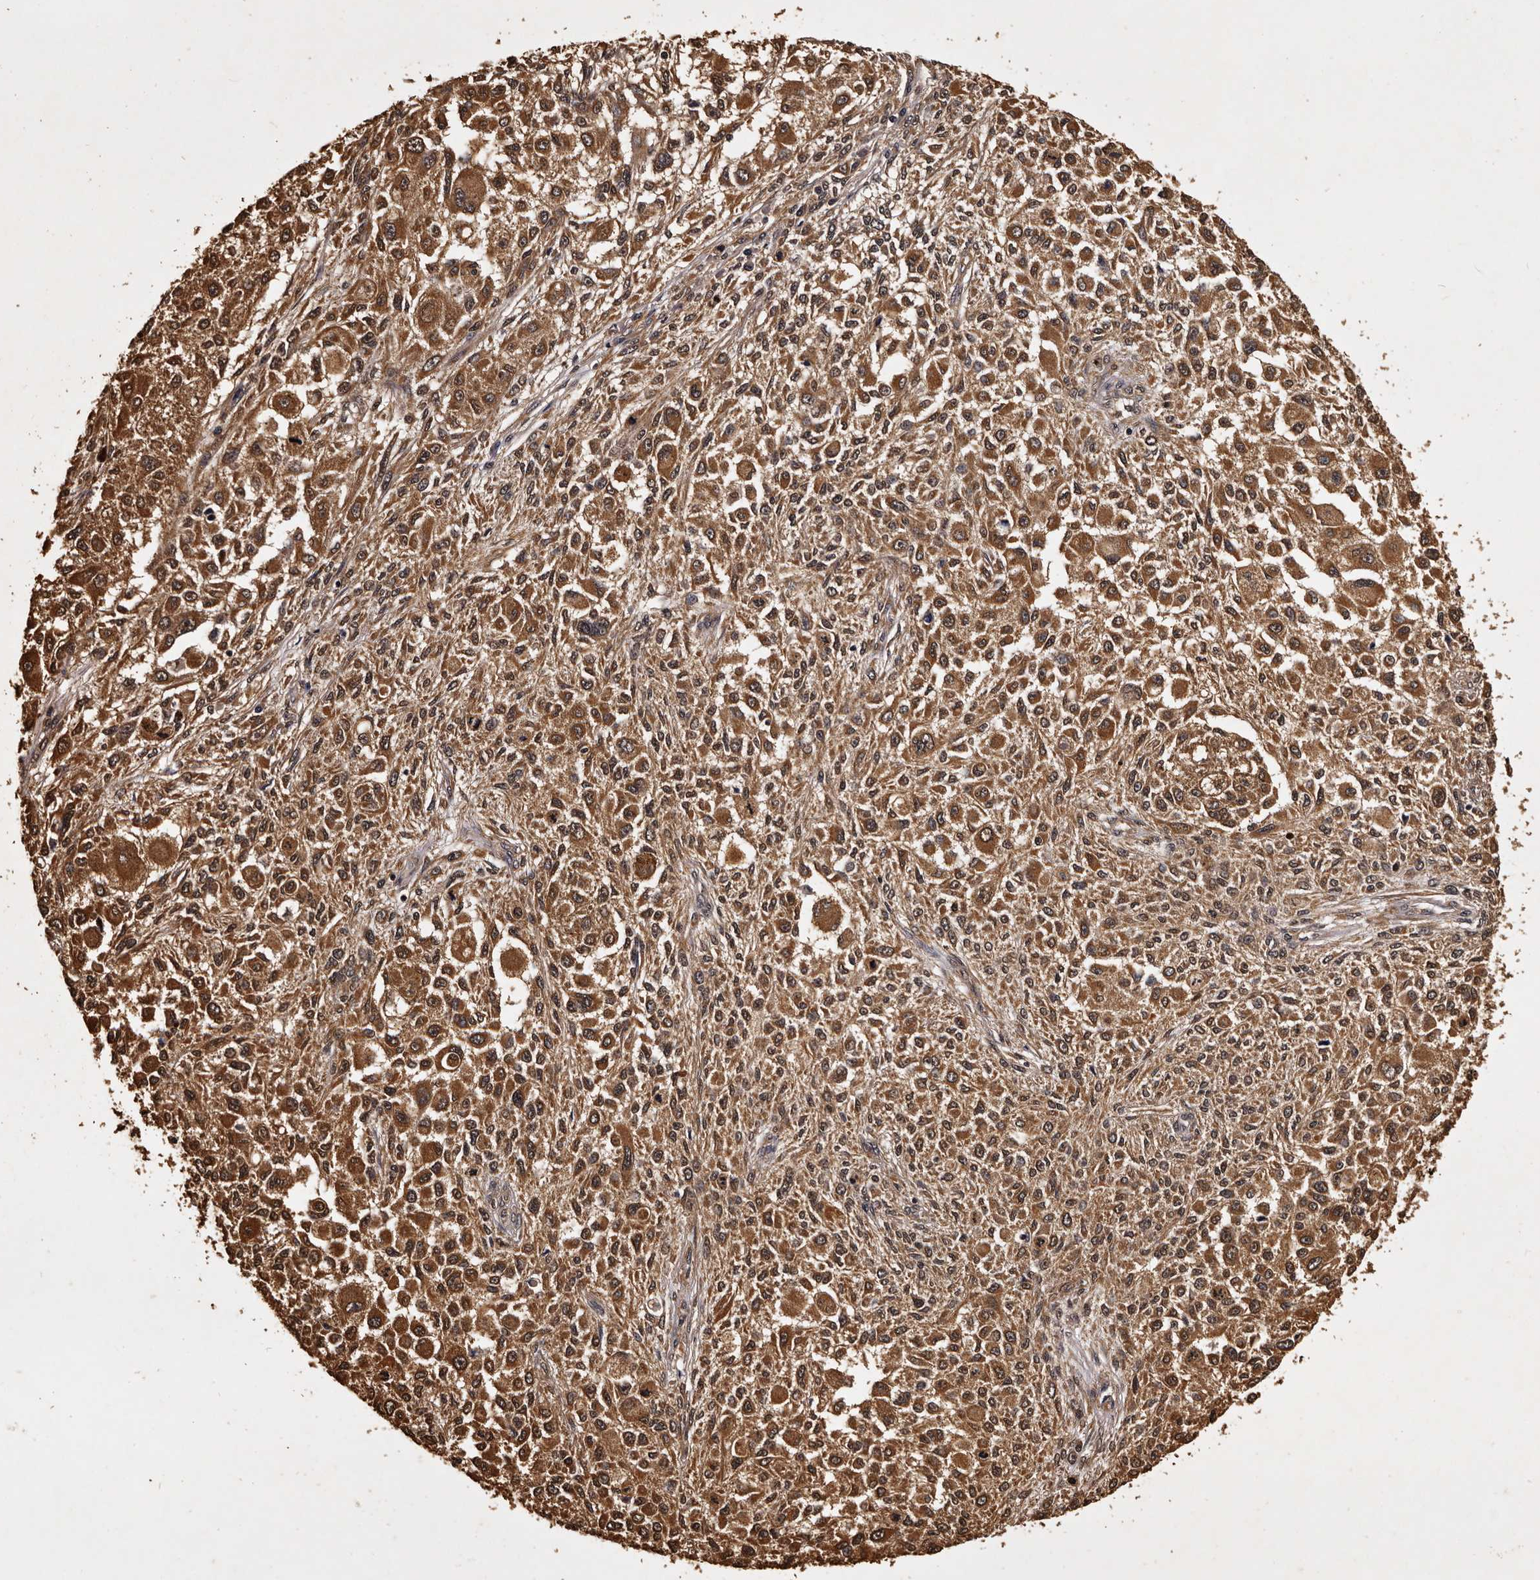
{"staining": {"intensity": "strong", "quantity": ">75%", "location": "cytoplasmic/membranous"}, "tissue": "melanoma", "cell_type": "Tumor cells", "image_type": "cancer", "snomed": [{"axis": "morphology", "description": "Necrosis, NOS"}, {"axis": "morphology", "description": "Malignant melanoma, NOS"}, {"axis": "topography", "description": "Skin"}], "caption": "A photomicrograph of human malignant melanoma stained for a protein demonstrates strong cytoplasmic/membranous brown staining in tumor cells.", "gene": "PARS2", "patient": {"sex": "female", "age": 87}}